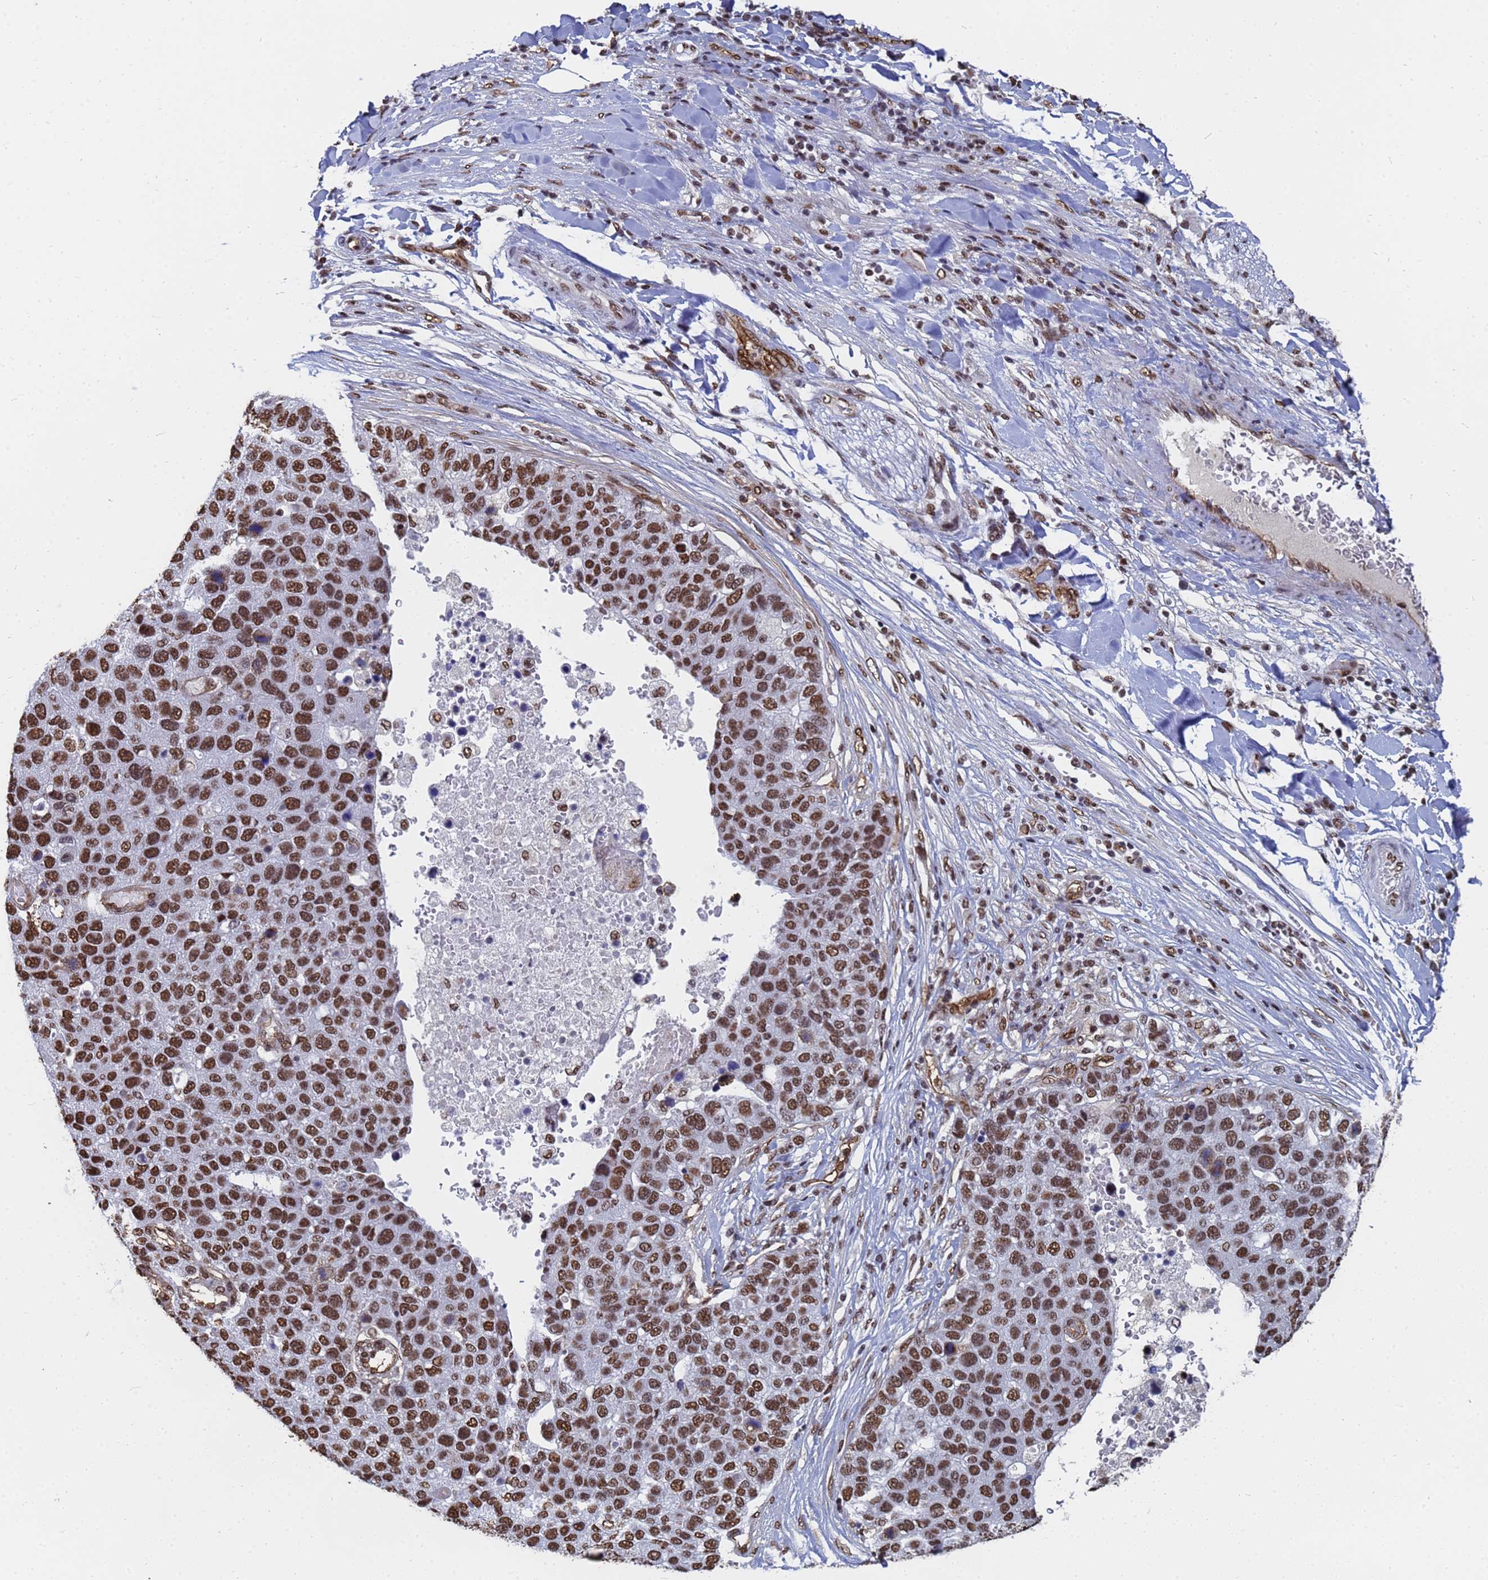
{"staining": {"intensity": "strong", "quantity": ">75%", "location": "nuclear"}, "tissue": "pancreatic cancer", "cell_type": "Tumor cells", "image_type": "cancer", "snomed": [{"axis": "morphology", "description": "Adenocarcinoma, NOS"}, {"axis": "topography", "description": "Pancreas"}], "caption": "Immunohistochemical staining of pancreatic cancer shows strong nuclear protein staining in about >75% of tumor cells.", "gene": "RAVER2", "patient": {"sex": "female", "age": 61}}